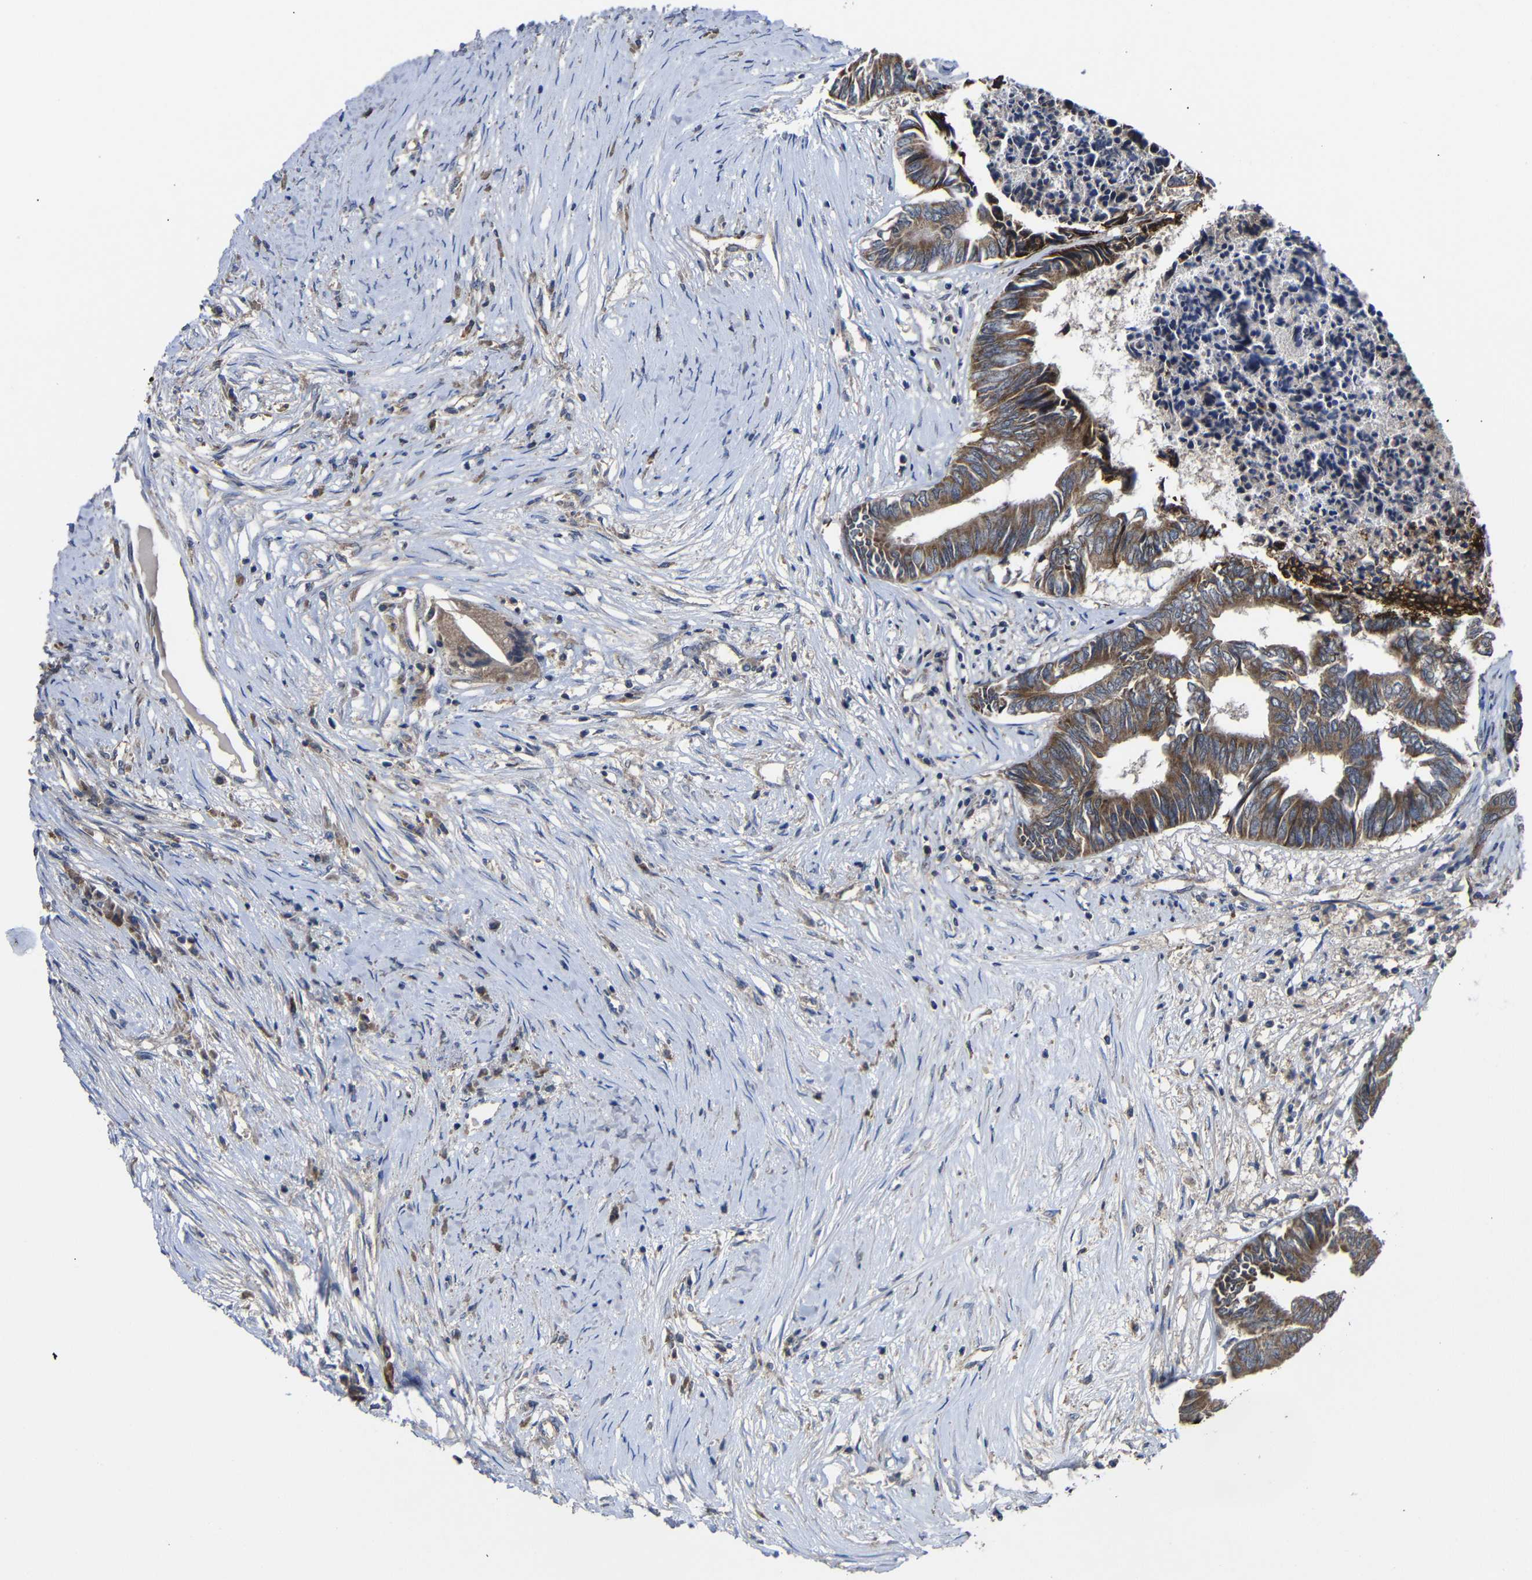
{"staining": {"intensity": "moderate", "quantity": ">75%", "location": "cytoplasmic/membranous"}, "tissue": "colorectal cancer", "cell_type": "Tumor cells", "image_type": "cancer", "snomed": [{"axis": "morphology", "description": "Adenocarcinoma, NOS"}, {"axis": "topography", "description": "Rectum"}], "caption": "Human colorectal adenocarcinoma stained for a protein (brown) shows moderate cytoplasmic/membranous positive expression in approximately >75% of tumor cells.", "gene": "LPAR5", "patient": {"sex": "male", "age": 63}}